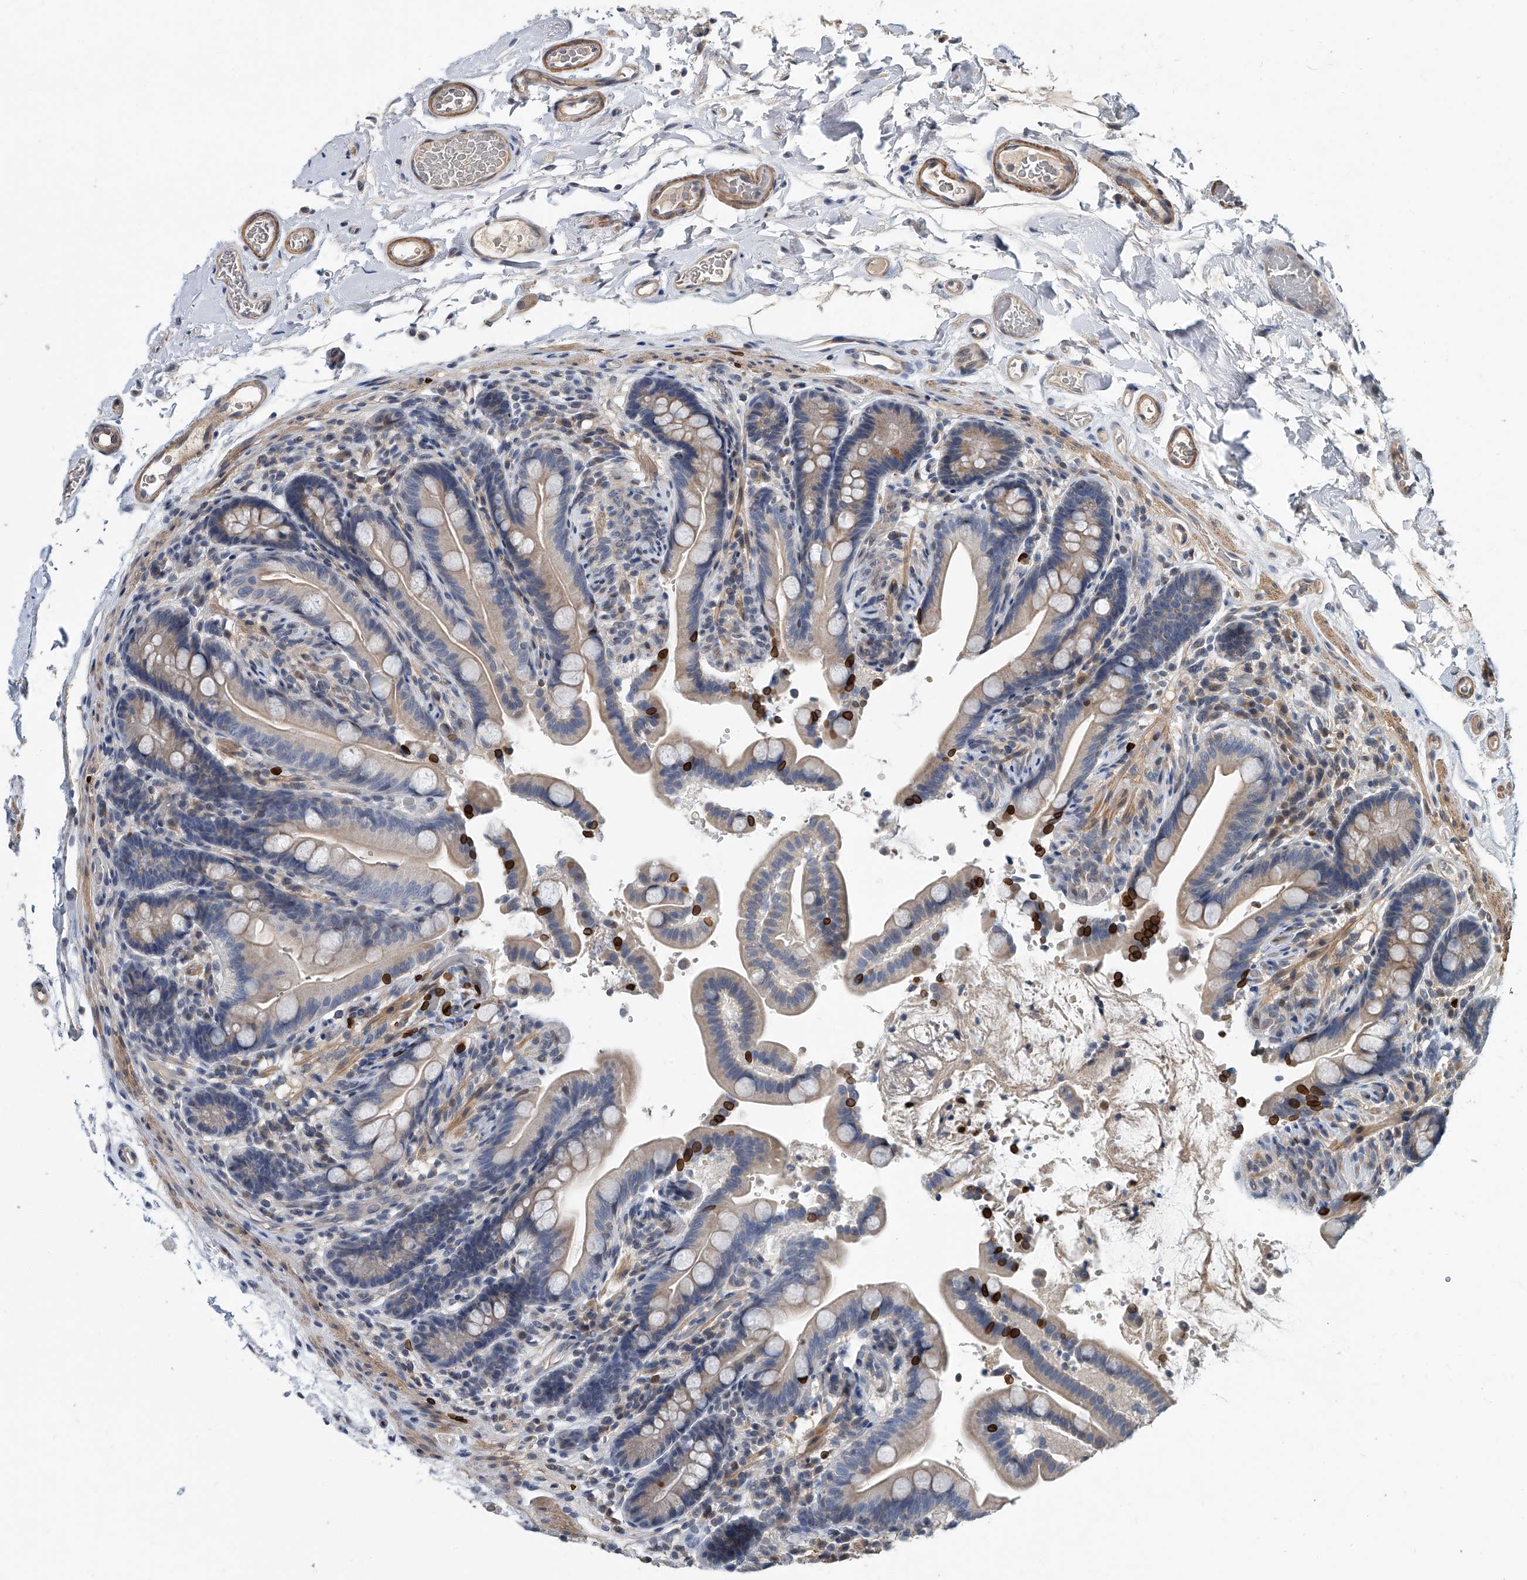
{"staining": {"intensity": "weak", "quantity": ">75%", "location": "cytoplasmic/membranous"}, "tissue": "colon", "cell_type": "Endothelial cells", "image_type": "normal", "snomed": [{"axis": "morphology", "description": "Normal tissue, NOS"}, {"axis": "topography", "description": "Smooth muscle"}, {"axis": "topography", "description": "Colon"}], "caption": "Colon was stained to show a protein in brown. There is low levels of weak cytoplasmic/membranous positivity in approximately >75% of endothelial cells. Immunohistochemistry stains the protein of interest in brown and the nuclei are stained blue.", "gene": "CD200", "patient": {"sex": "male", "age": 73}}